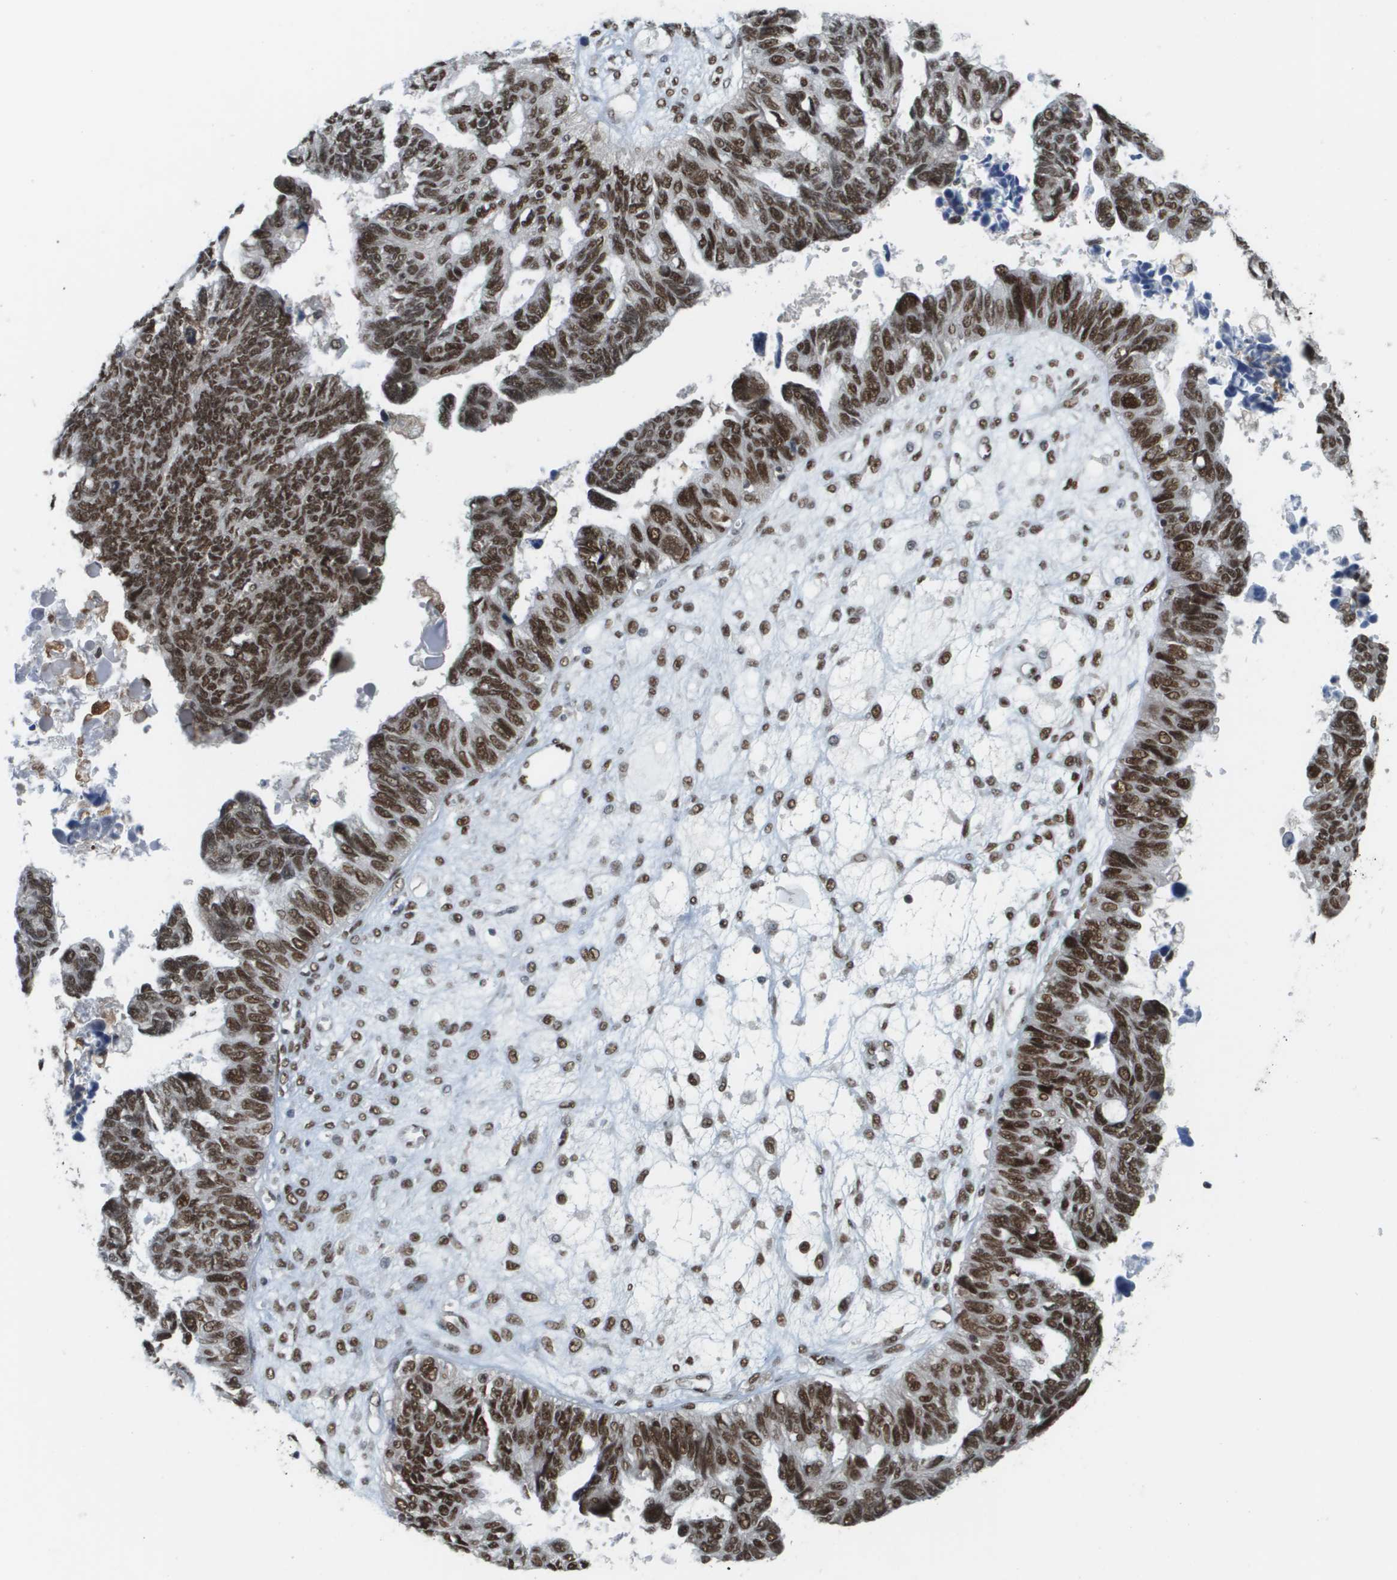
{"staining": {"intensity": "strong", "quantity": ">75%", "location": "nuclear"}, "tissue": "ovarian cancer", "cell_type": "Tumor cells", "image_type": "cancer", "snomed": [{"axis": "morphology", "description": "Cystadenocarcinoma, serous, NOS"}, {"axis": "topography", "description": "Ovary"}], "caption": "An IHC image of neoplastic tissue is shown. Protein staining in brown highlights strong nuclear positivity in serous cystadenocarcinoma (ovarian) within tumor cells. (IHC, brightfield microscopy, high magnification).", "gene": "PRCC", "patient": {"sex": "female", "age": 79}}